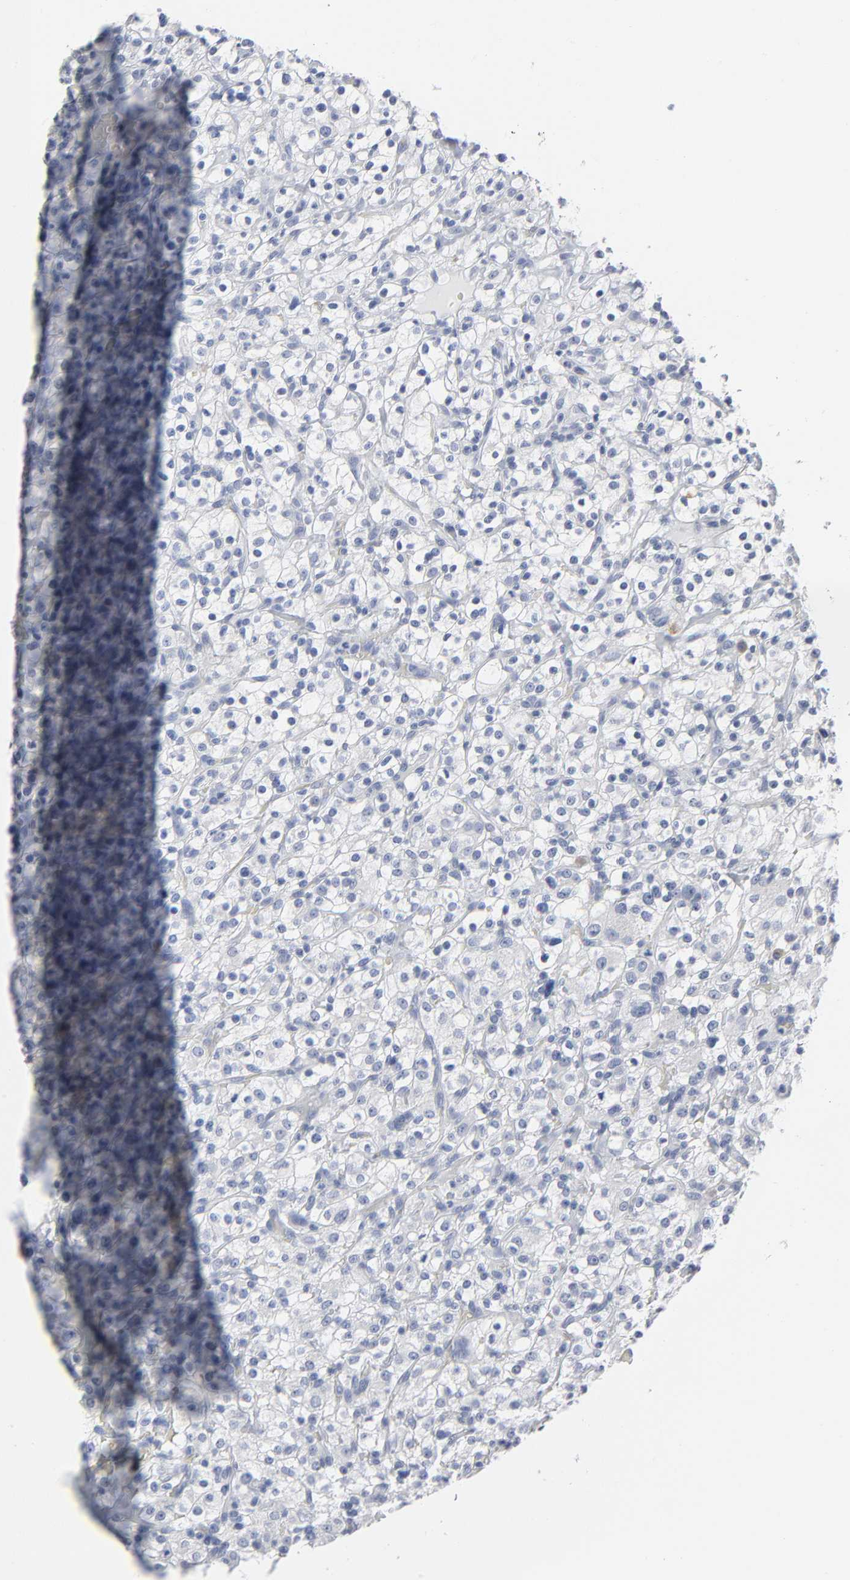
{"staining": {"intensity": "negative", "quantity": "none", "location": "none"}, "tissue": "renal cancer", "cell_type": "Tumor cells", "image_type": "cancer", "snomed": [{"axis": "morphology", "description": "Normal tissue, NOS"}, {"axis": "morphology", "description": "Adenocarcinoma, NOS"}, {"axis": "topography", "description": "Kidney"}], "caption": "Tumor cells are negative for protein expression in human renal cancer (adenocarcinoma).", "gene": "PAGE1", "patient": {"sex": "female", "age": 72}}